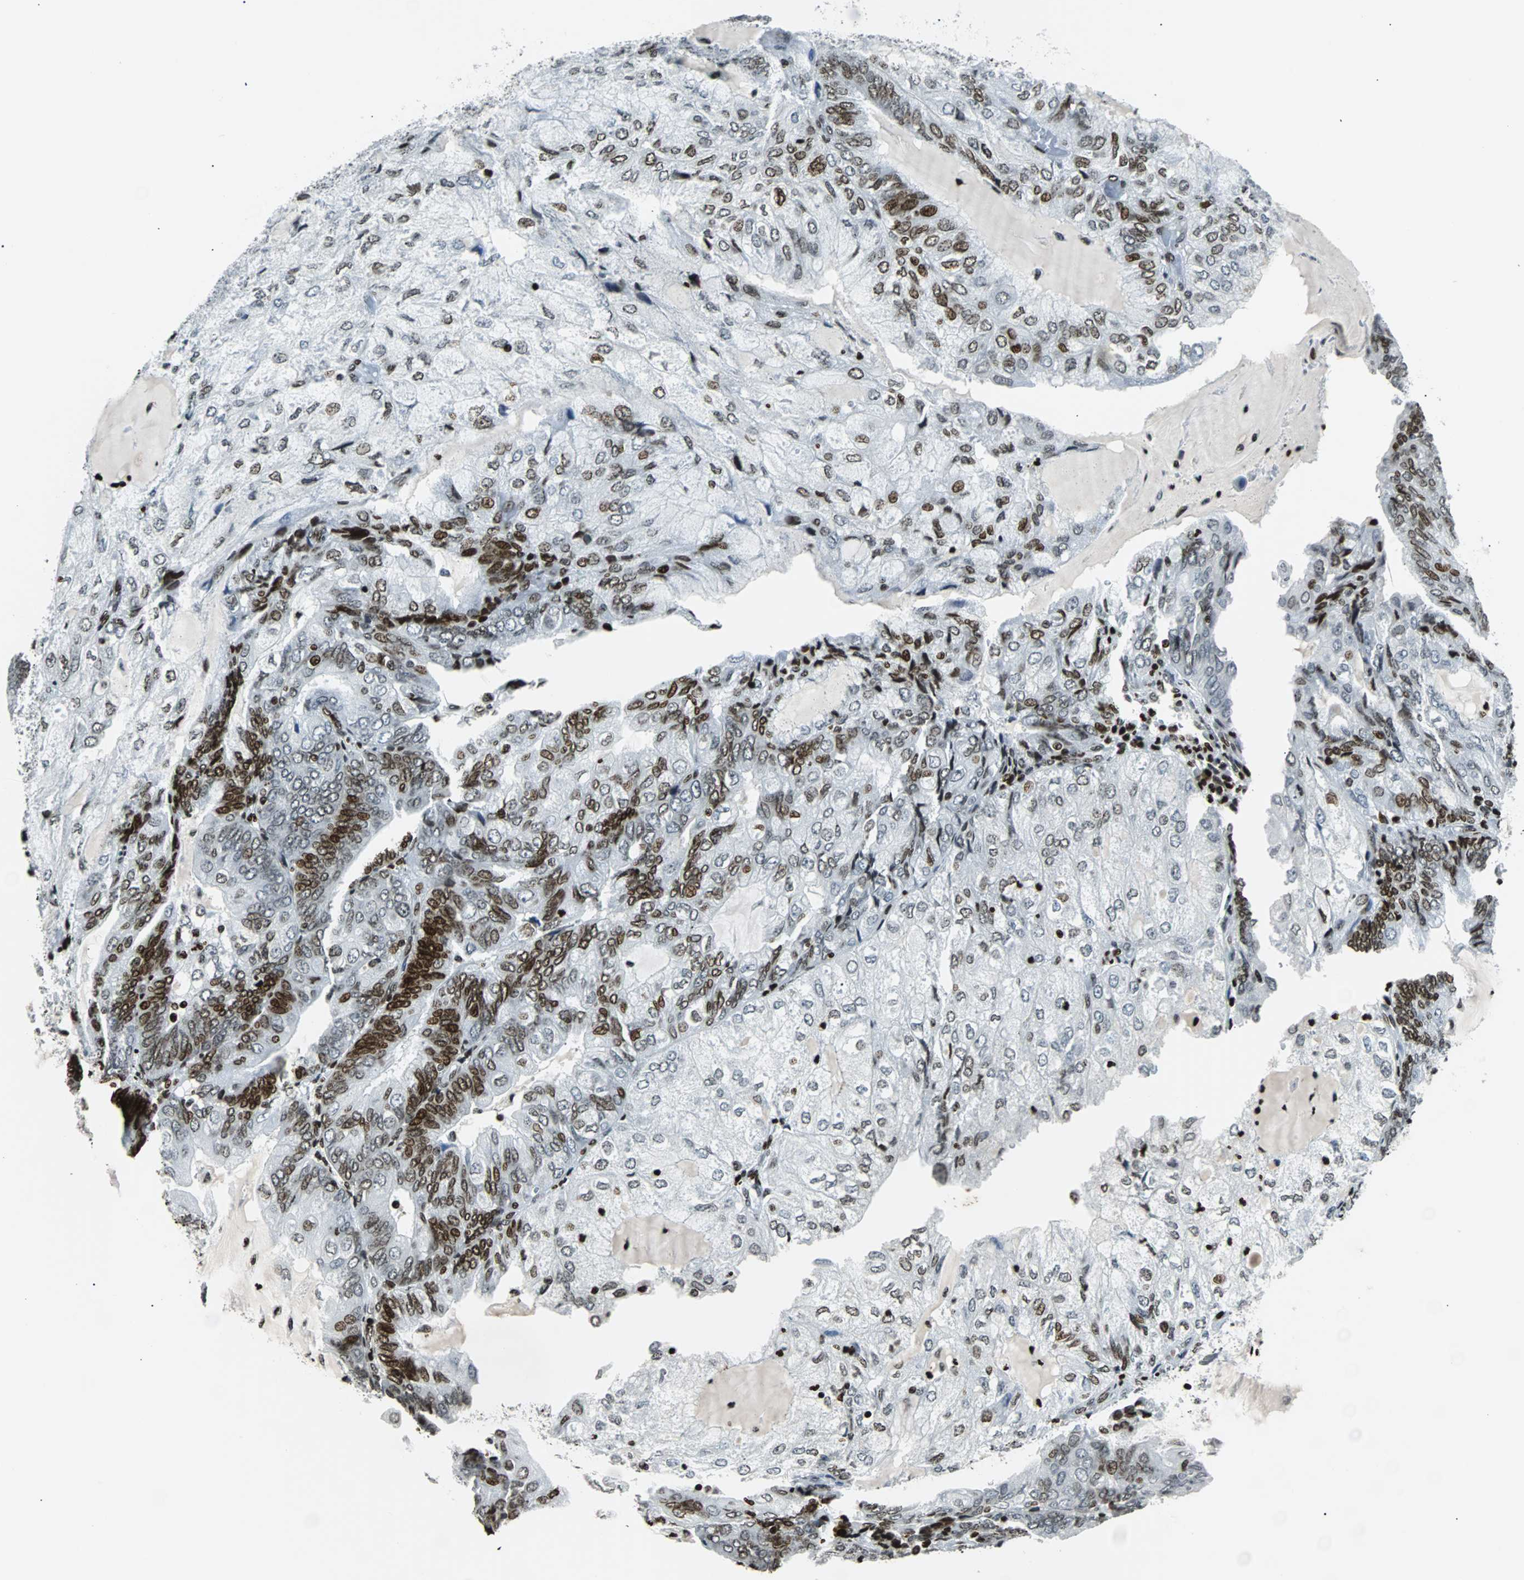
{"staining": {"intensity": "strong", "quantity": ">75%", "location": "nuclear"}, "tissue": "endometrial cancer", "cell_type": "Tumor cells", "image_type": "cancer", "snomed": [{"axis": "morphology", "description": "Adenocarcinoma, NOS"}, {"axis": "topography", "description": "Endometrium"}], "caption": "Human endometrial cancer stained for a protein (brown) reveals strong nuclear positive positivity in about >75% of tumor cells.", "gene": "ZNF131", "patient": {"sex": "female", "age": 81}}